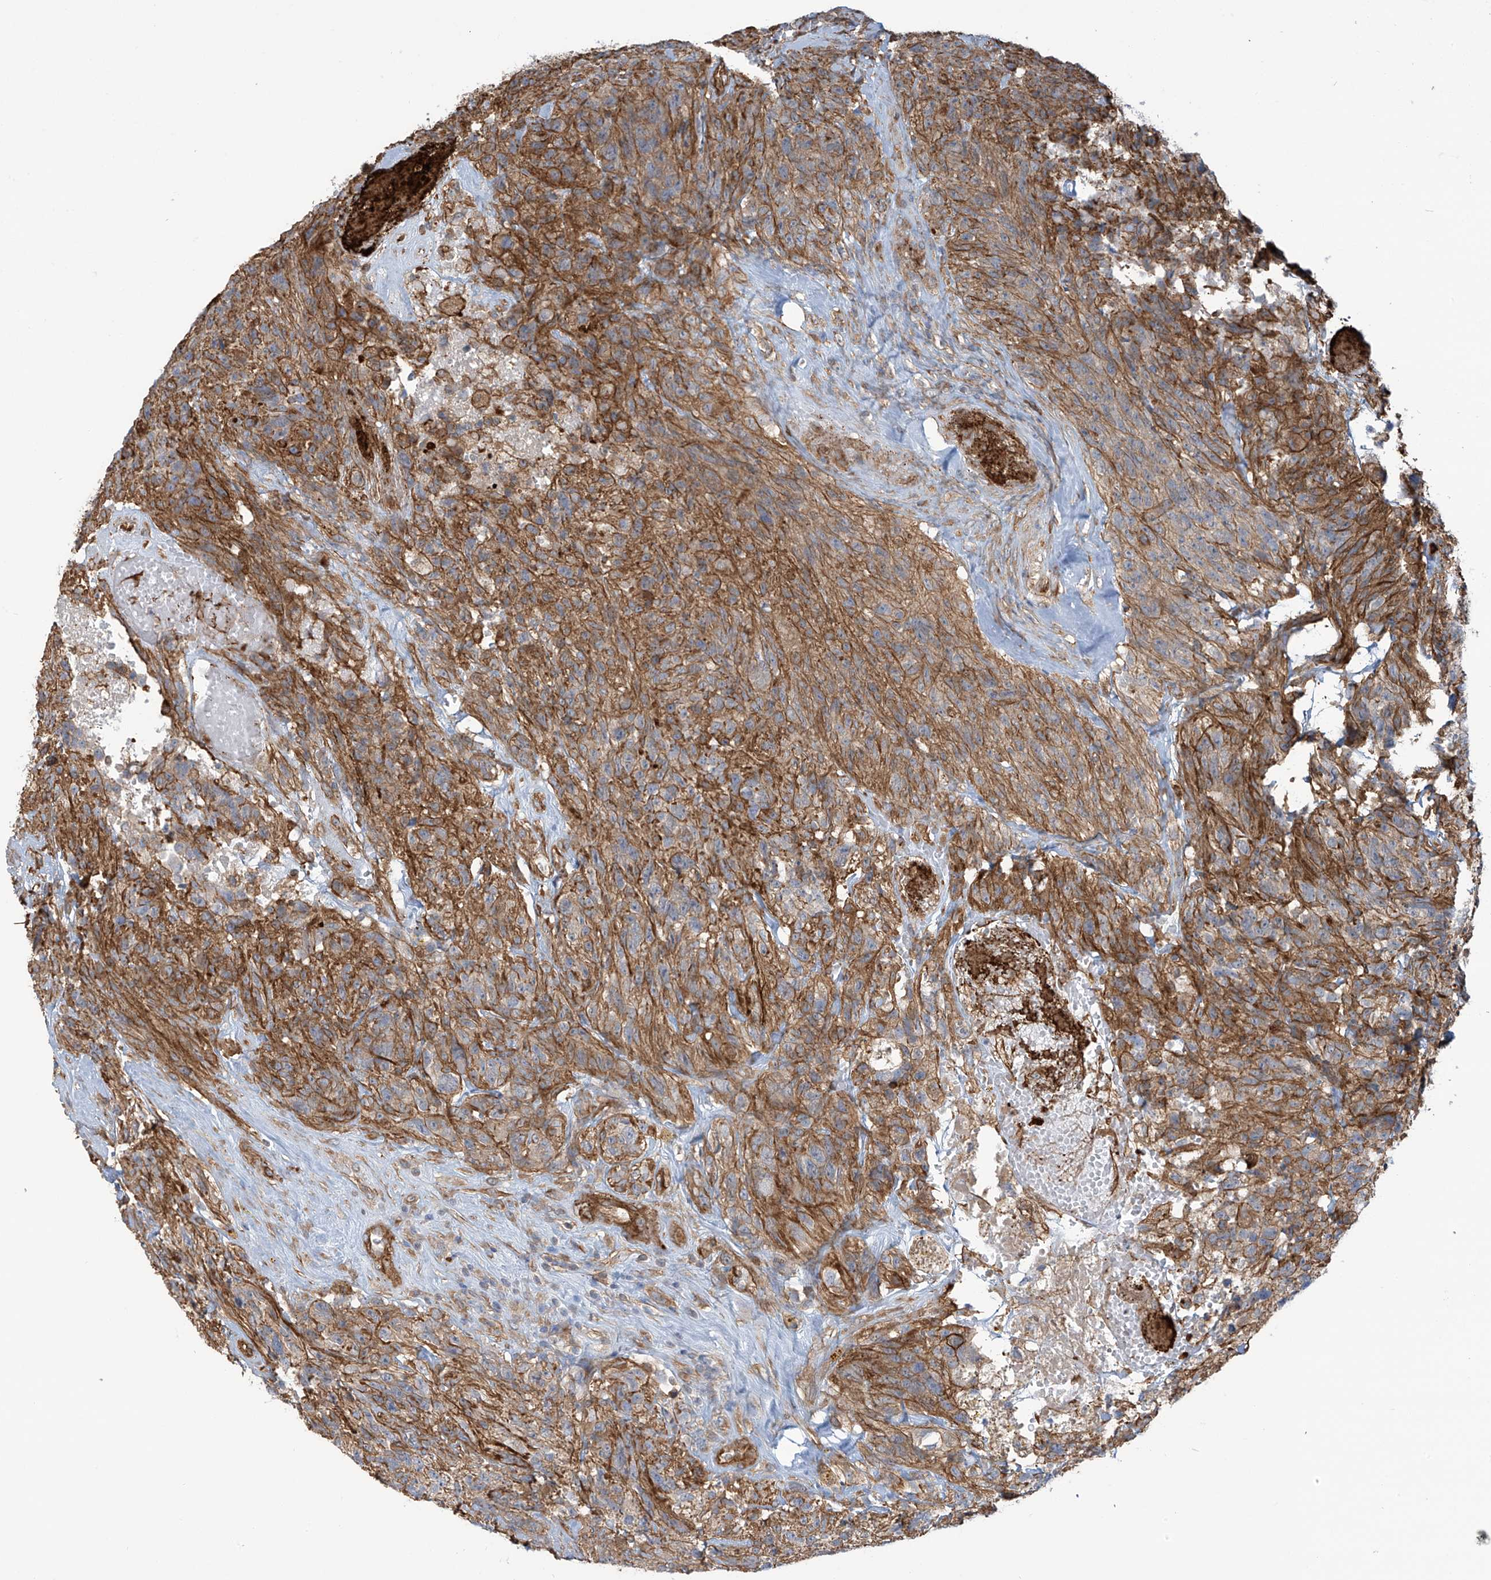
{"staining": {"intensity": "weak", "quantity": "25%-75%", "location": "cytoplasmic/membranous"}, "tissue": "glioma", "cell_type": "Tumor cells", "image_type": "cancer", "snomed": [{"axis": "morphology", "description": "Glioma, malignant, High grade"}, {"axis": "topography", "description": "Brain"}], "caption": "Tumor cells exhibit low levels of weak cytoplasmic/membranous staining in about 25%-75% of cells in human malignant glioma (high-grade). (Brightfield microscopy of DAB IHC at high magnification).", "gene": "SLC9A2", "patient": {"sex": "male", "age": 69}}